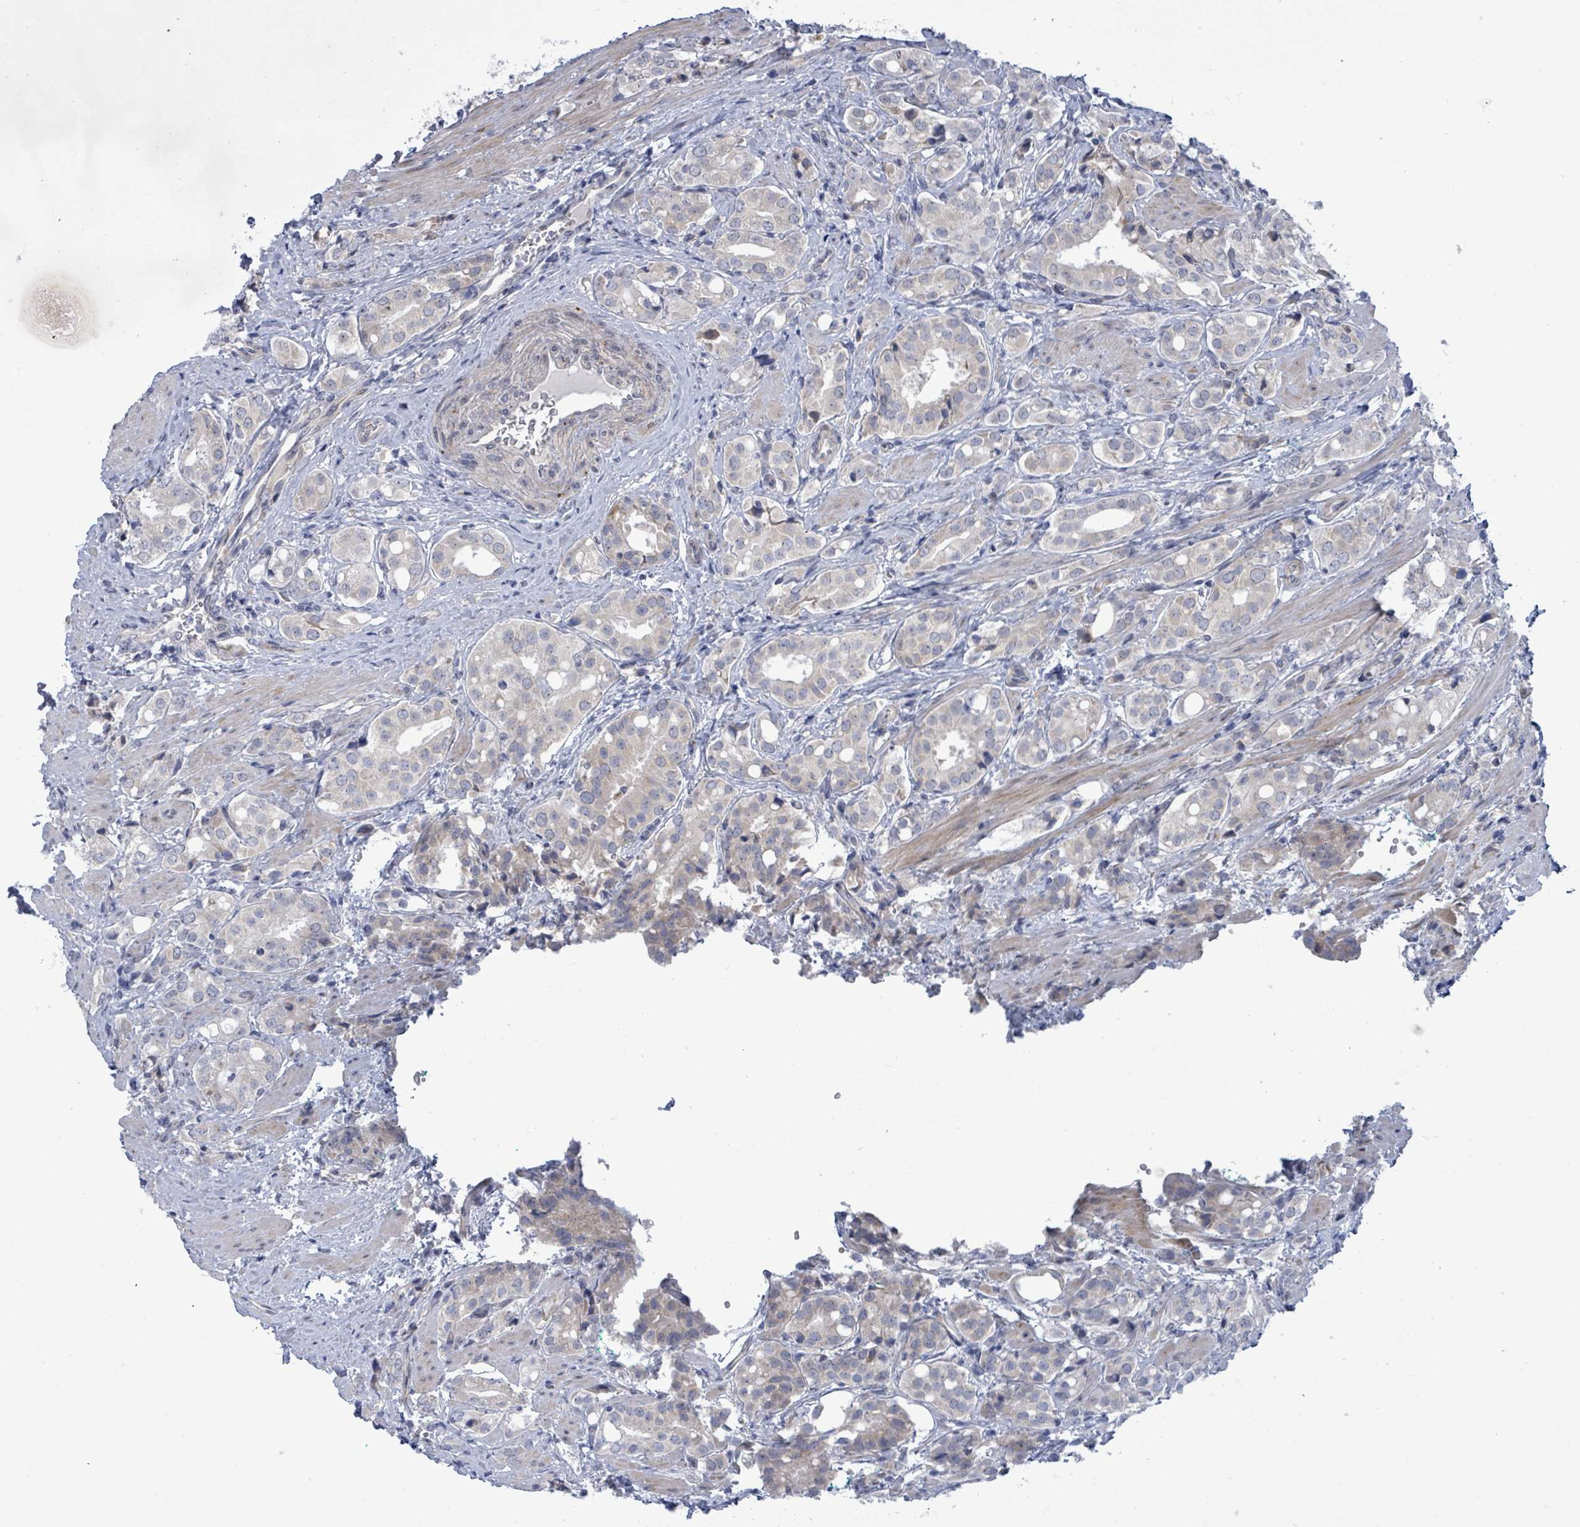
{"staining": {"intensity": "negative", "quantity": "none", "location": "none"}, "tissue": "prostate cancer", "cell_type": "Tumor cells", "image_type": "cancer", "snomed": [{"axis": "morphology", "description": "Adenocarcinoma, High grade"}, {"axis": "topography", "description": "Prostate"}], "caption": "Histopathology image shows no significant protein positivity in tumor cells of prostate cancer (high-grade adenocarcinoma). Brightfield microscopy of immunohistochemistry (IHC) stained with DAB (3,3'-diaminobenzidine) (brown) and hematoxylin (blue), captured at high magnification.", "gene": "CT45A5", "patient": {"sex": "male", "age": 71}}